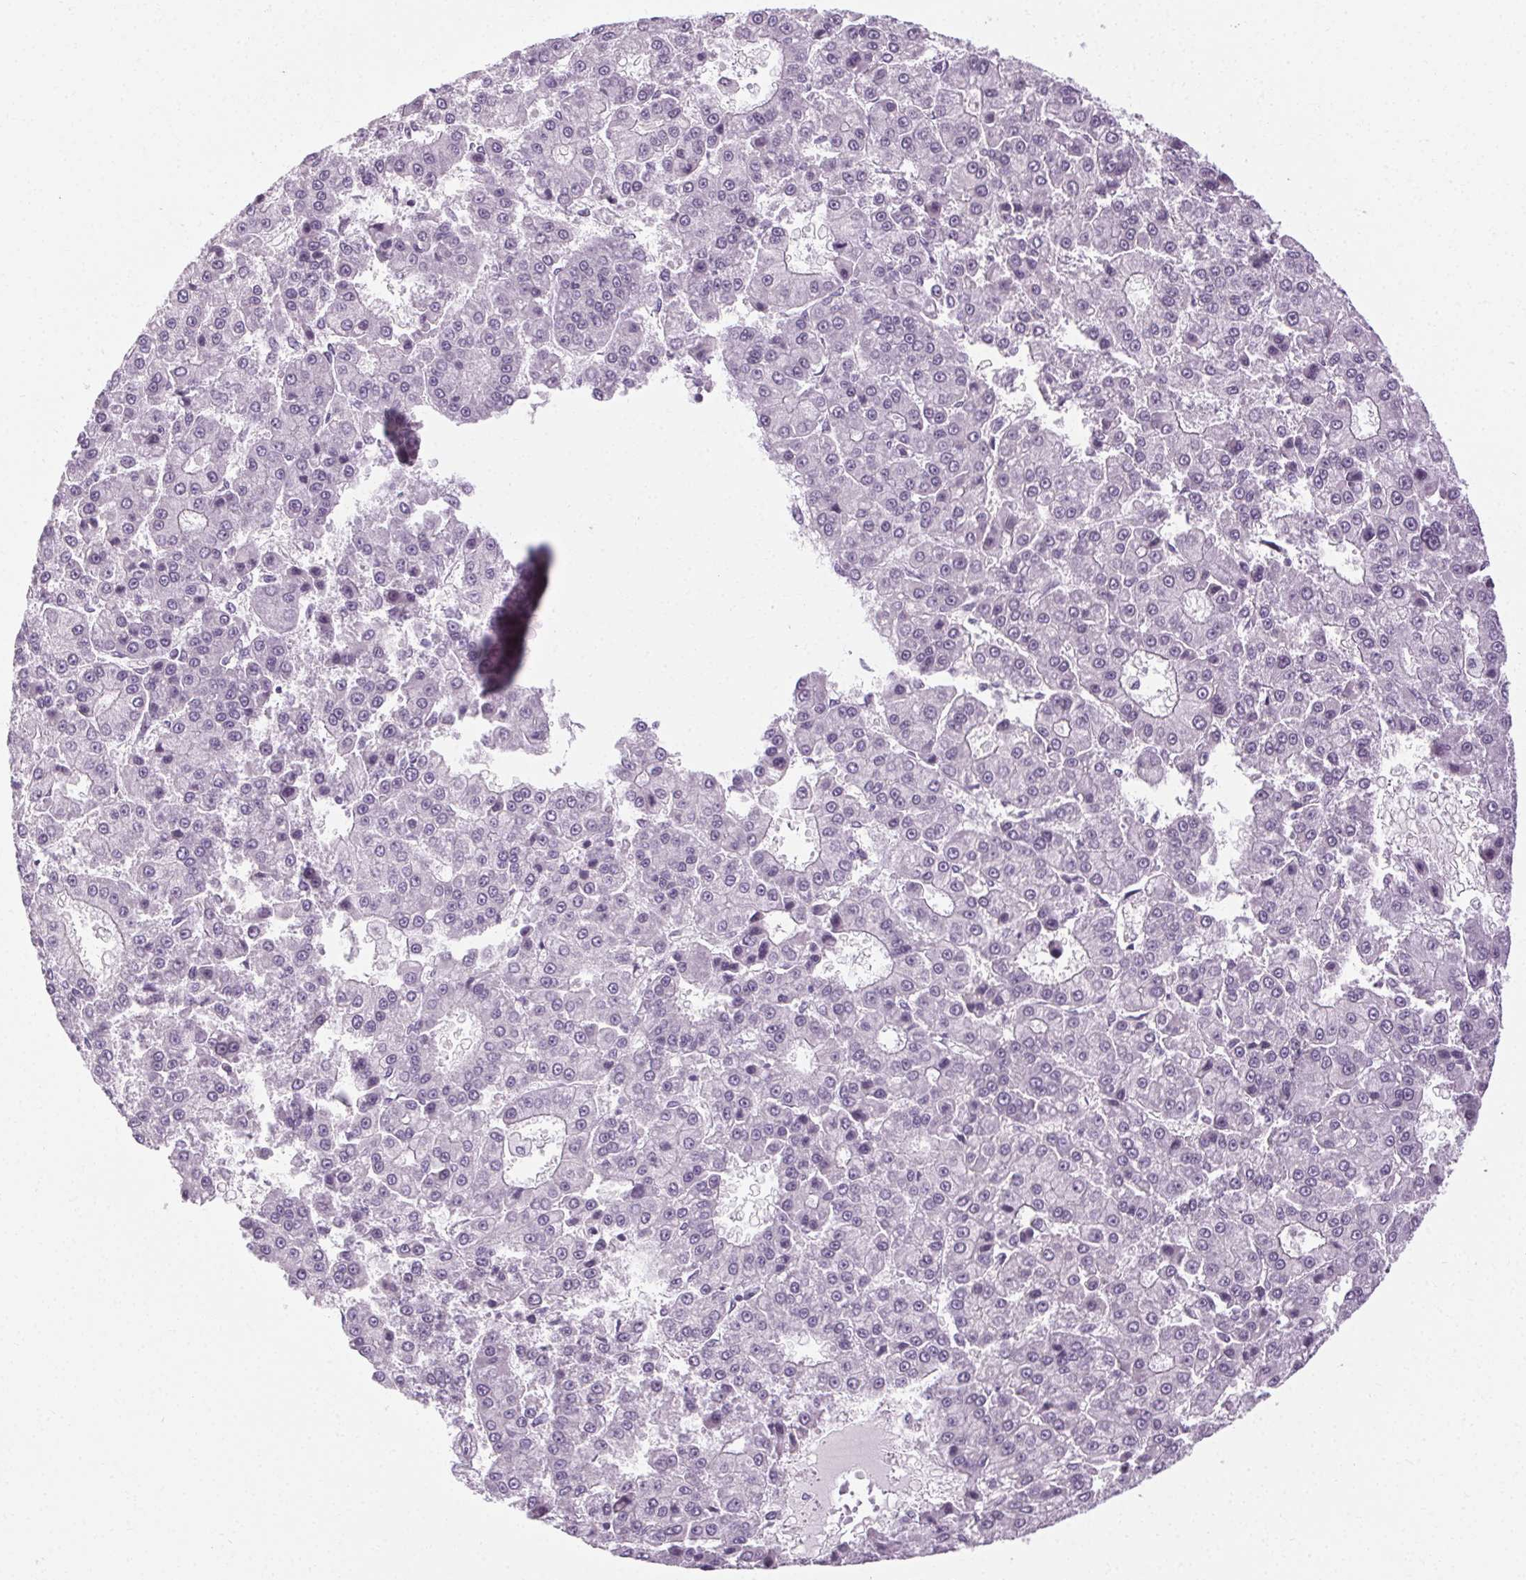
{"staining": {"intensity": "negative", "quantity": "none", "location": "none"}, "tissue": "liver cancer", "cell_type": "Tumor cells", "image_type": "cancer", "snomed": [{"axis": "morphology", "description": "Carcinoma, Hepatocellular, NOS"}, {"axis": "topography", "description": "Liver"}], "caption": "Micrograph shows no significant protein staining in tumor cells of liver hepatocellular carcinoma.", "gene": "POMC", "patient": {"sex": "male", "age": 70}}